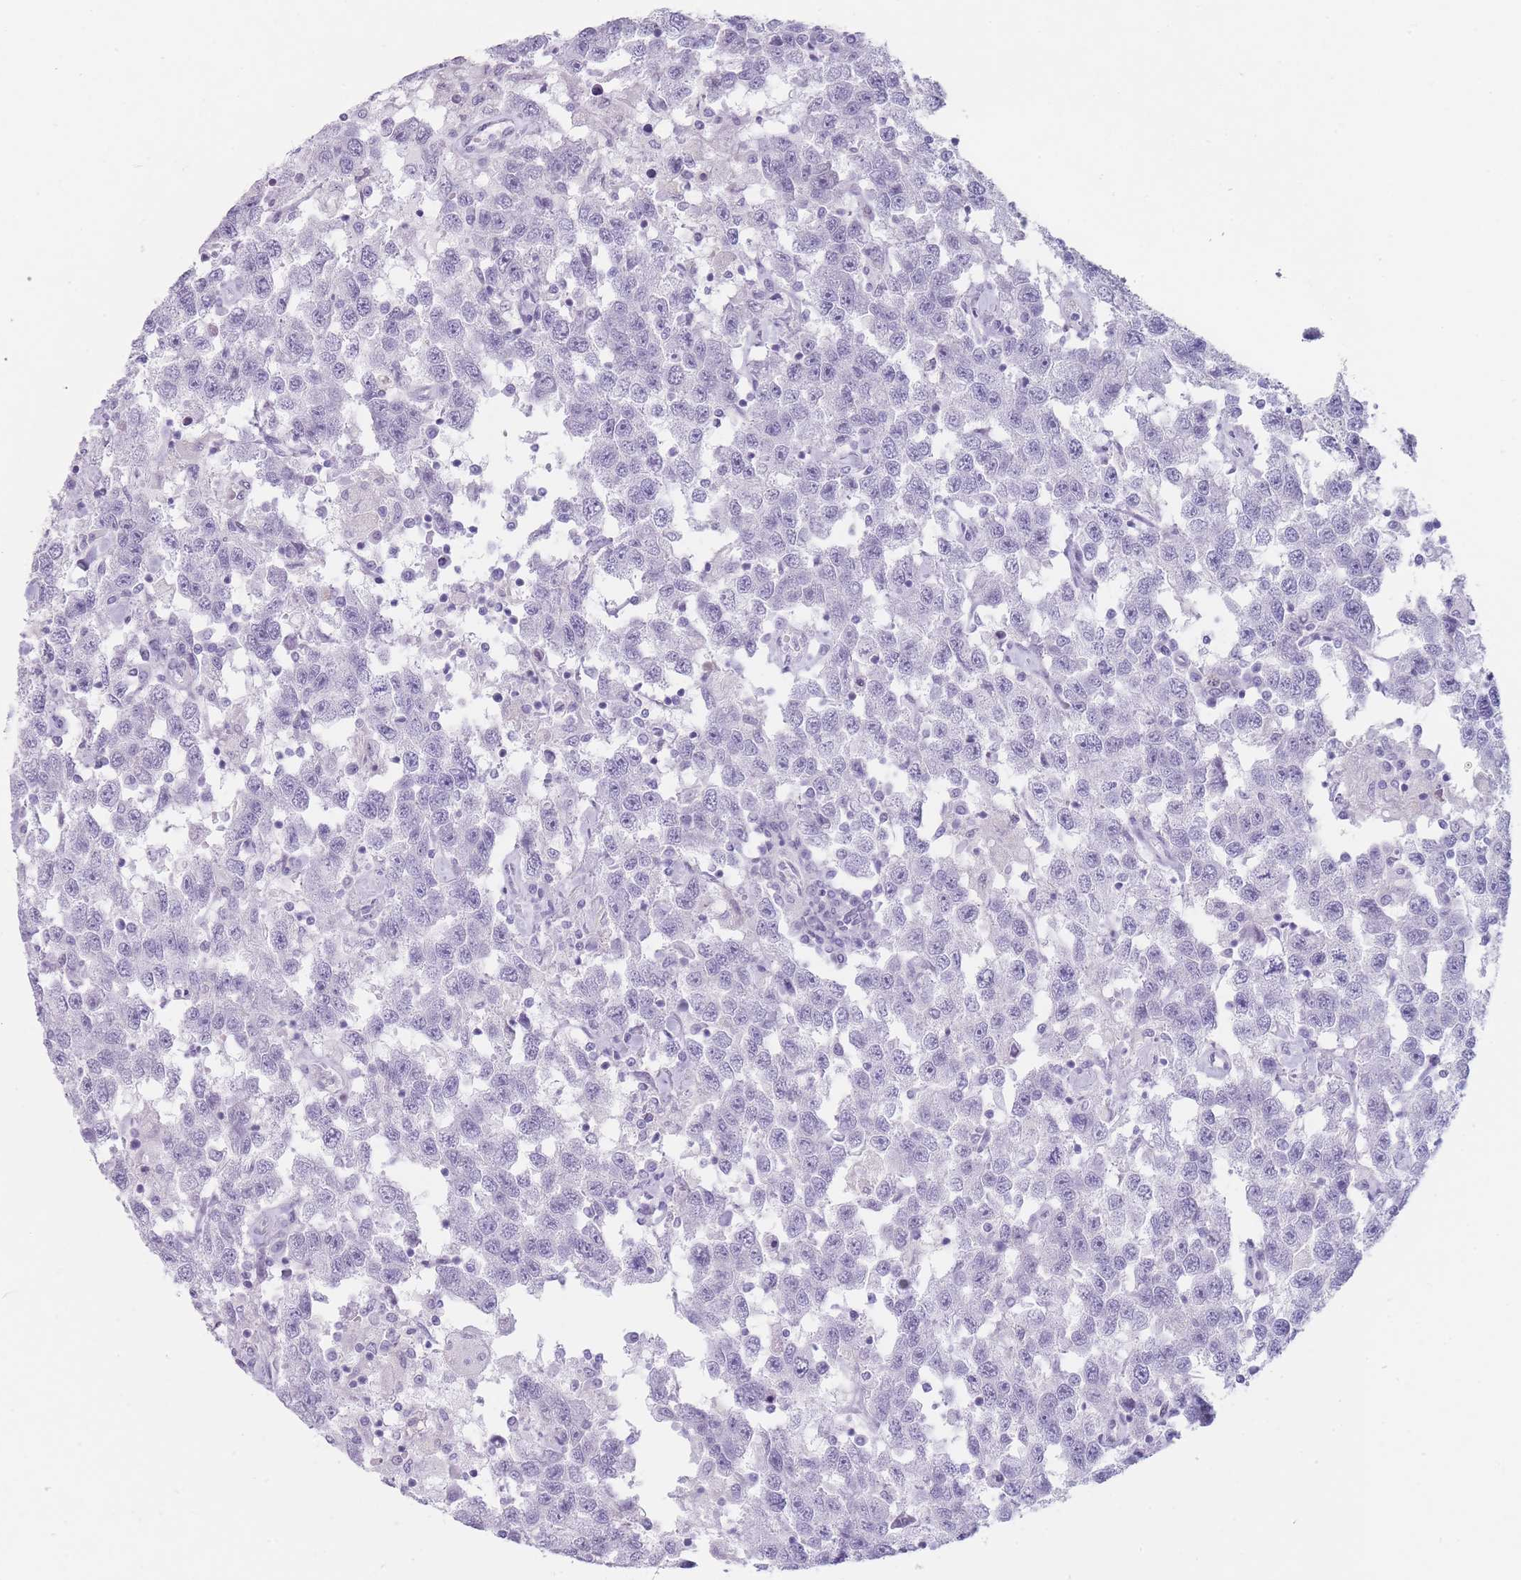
{"staining": {"intensity": "negative", "quantity": "none", "location": "none"}, "tissue": "testis cancer", "cell_type": "Tumor cells", "image_type": "cancer", "snomed": [{"axis": "morphology", "description": "Seminoma, NOS"}, {"axis": "topography", "description": "Testis"}], "caption": "Tumor cells are negative for brown protein staining in testis cancer.", "gene": "IFNA6", "patient": {"sex": "male", "age": 41}}